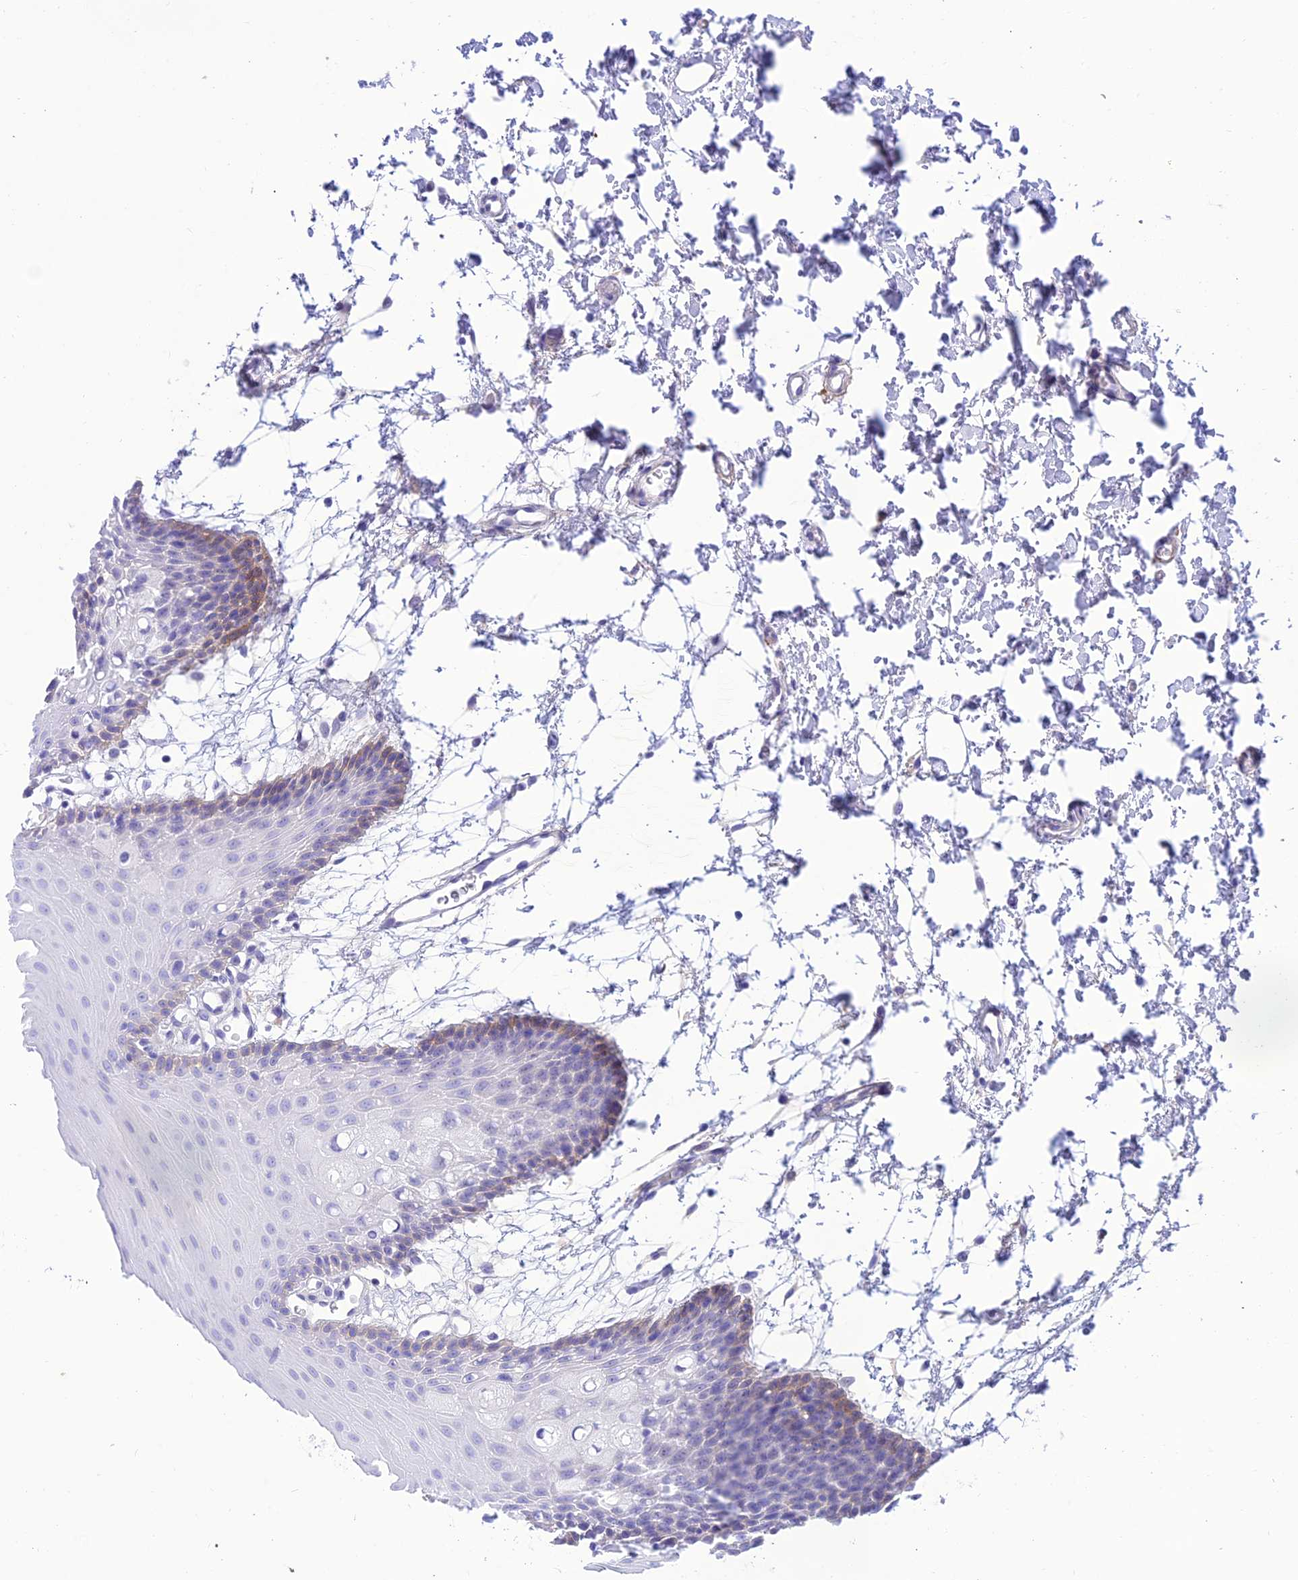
{"staining": {"intensity": "weak", "quantity": "<25%", "location": "cytoplasmic/membranous"}, "tissue": "oral mucosa", "cell_type": "Squamous epithelial cells", "image_type": "normal", "snomed": [{"axis": "morphology", "description": "Normal tissue, NOS"}, {"axis": "topography", "description": "Skeletal muscle"}, {"axis": "topography", "description": "Oral tissue"}, {"axis": "topography", "description": "Salivary gland"}, {"axis": "topography", "description": "Peripheral nerve tissue"}], "caption": "Oral mucosa stained for a protein using IHC shows no staining squamous epithelial cells.", "gene": "PRNP", "patient": {"sex": "male", "age": 54}}